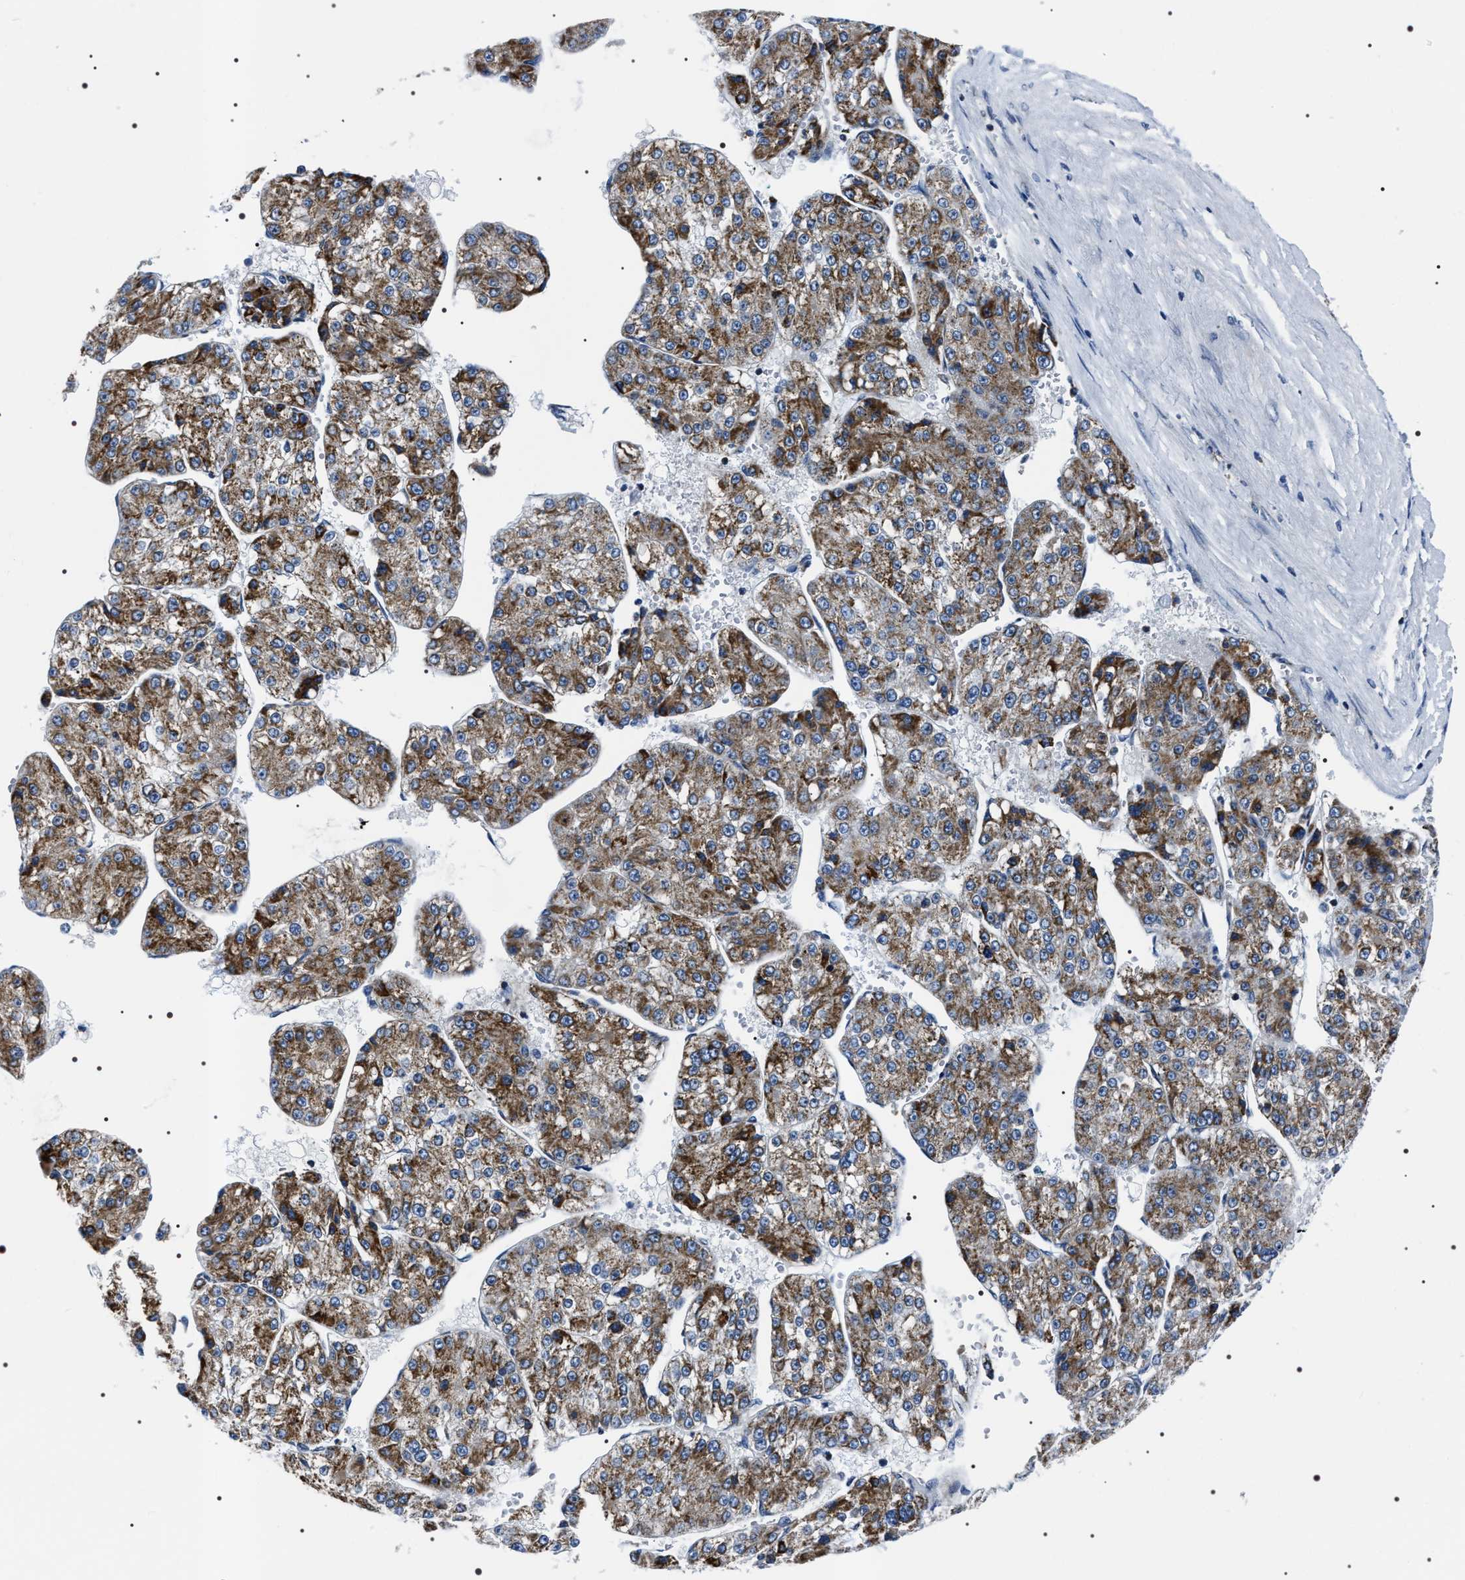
{"staining": {"intensity": "moderate", "quantity": ">75%", "location": "cytoplasmic/membranous"}, "tissue": "liver cancer", "cell_type": "Tumor cells", "image_type": "cancer", "snomed": [{"axis": "morphology", "description": "Carcinoma, Hepatocellular, NOS"}, {"axis": "topography", "description": "Liver"}], "caption": "Moderate cytoplasmic/membranous staining is seen in about >75% of tumor cells in liver cancer (hepatocellular carcinoma).", "gene": "NTMT1", "patient": {"sex": "female", "age": 73}}